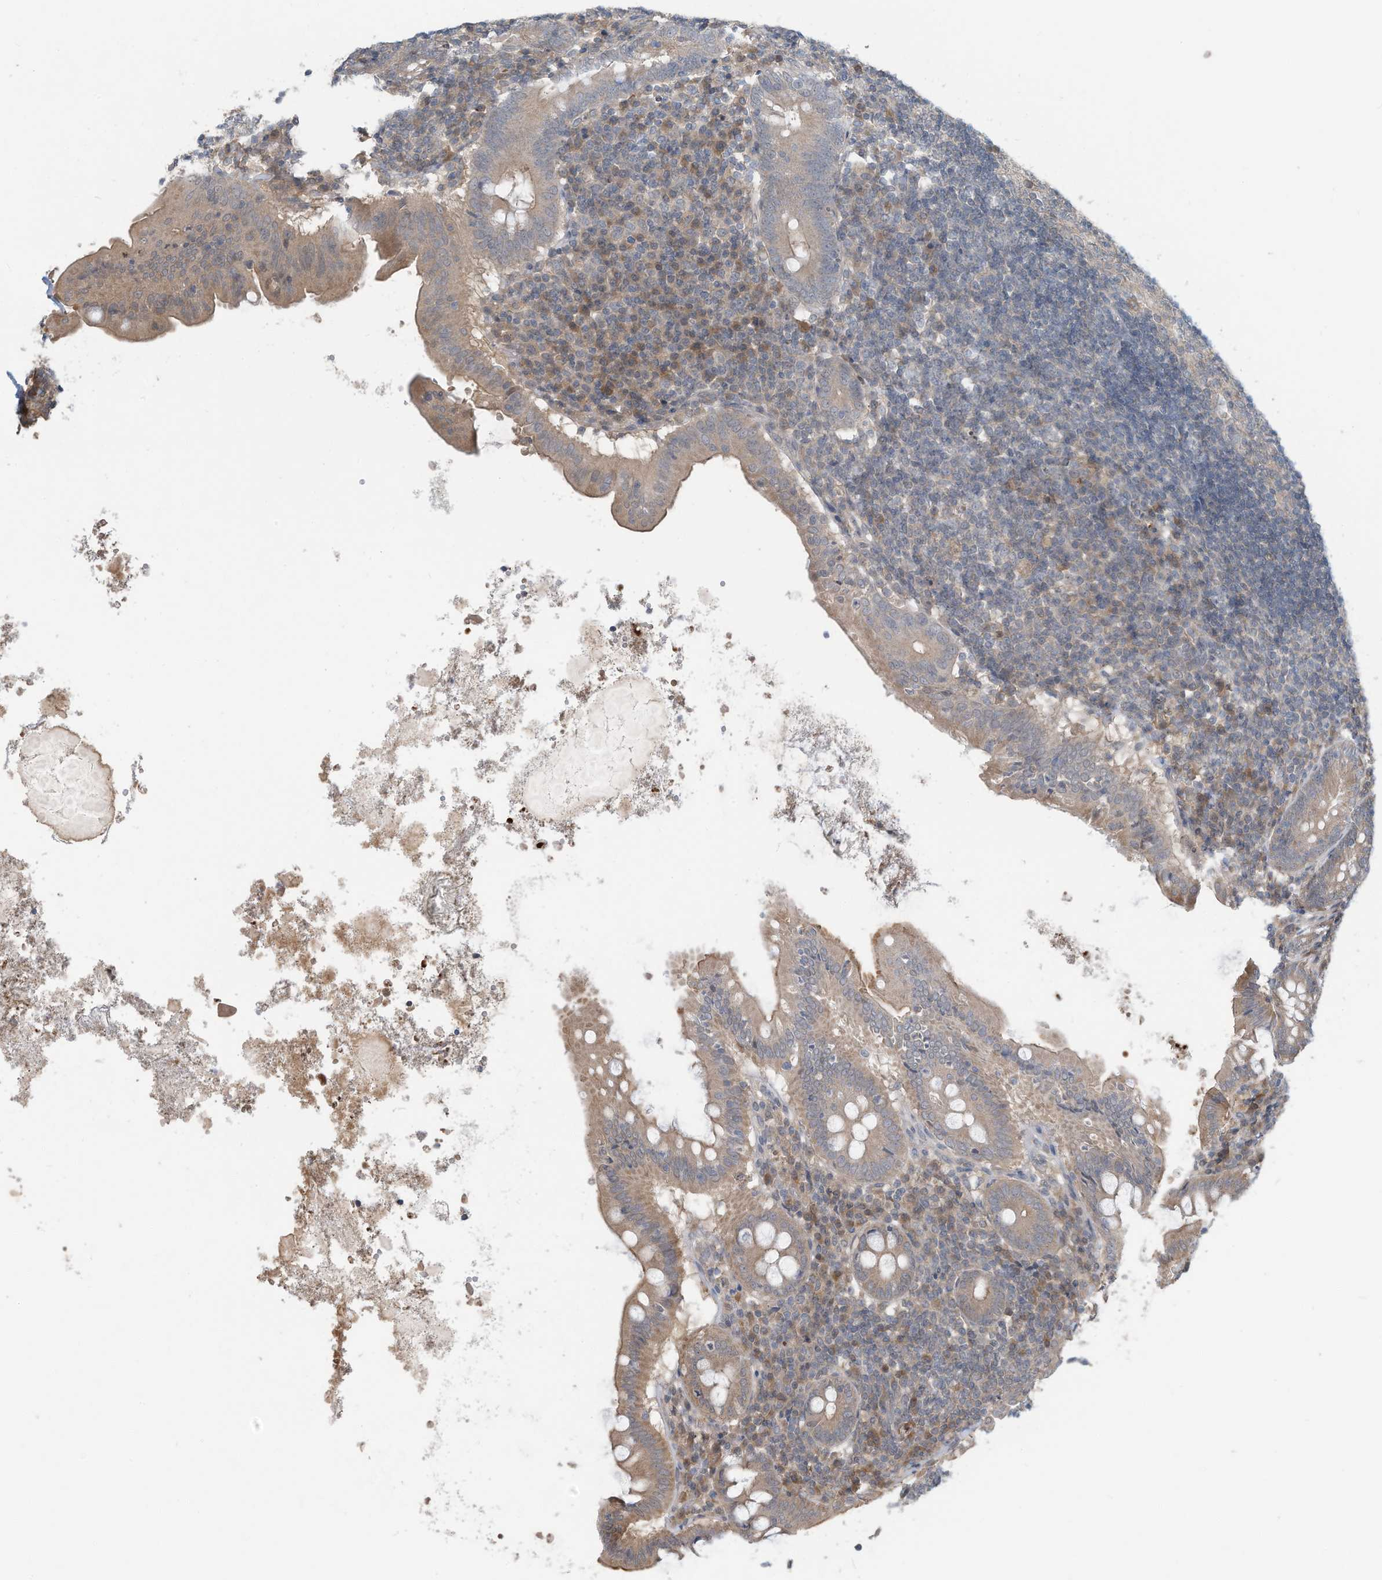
{"staining": {"intensity": "moderate", "quantity": "<25%", "location": "cytoplasmic/membranous"}, "tissue": "appendix", "cell_type": "Glandular cells", "image_type": "normal", "snomed": [{"axis": "morphology", "description": "Normal tissue, NOS"}, {"axis": "topography", "description": "Appendix"}], "caption": "This is a photomicrograph of IHC staining of normal appendix, which shows moderate staining in the cytoplasmic/membranous of glandular cells.", "gene": "ERI2", "patient": {"sex": "female", "age": 54}}